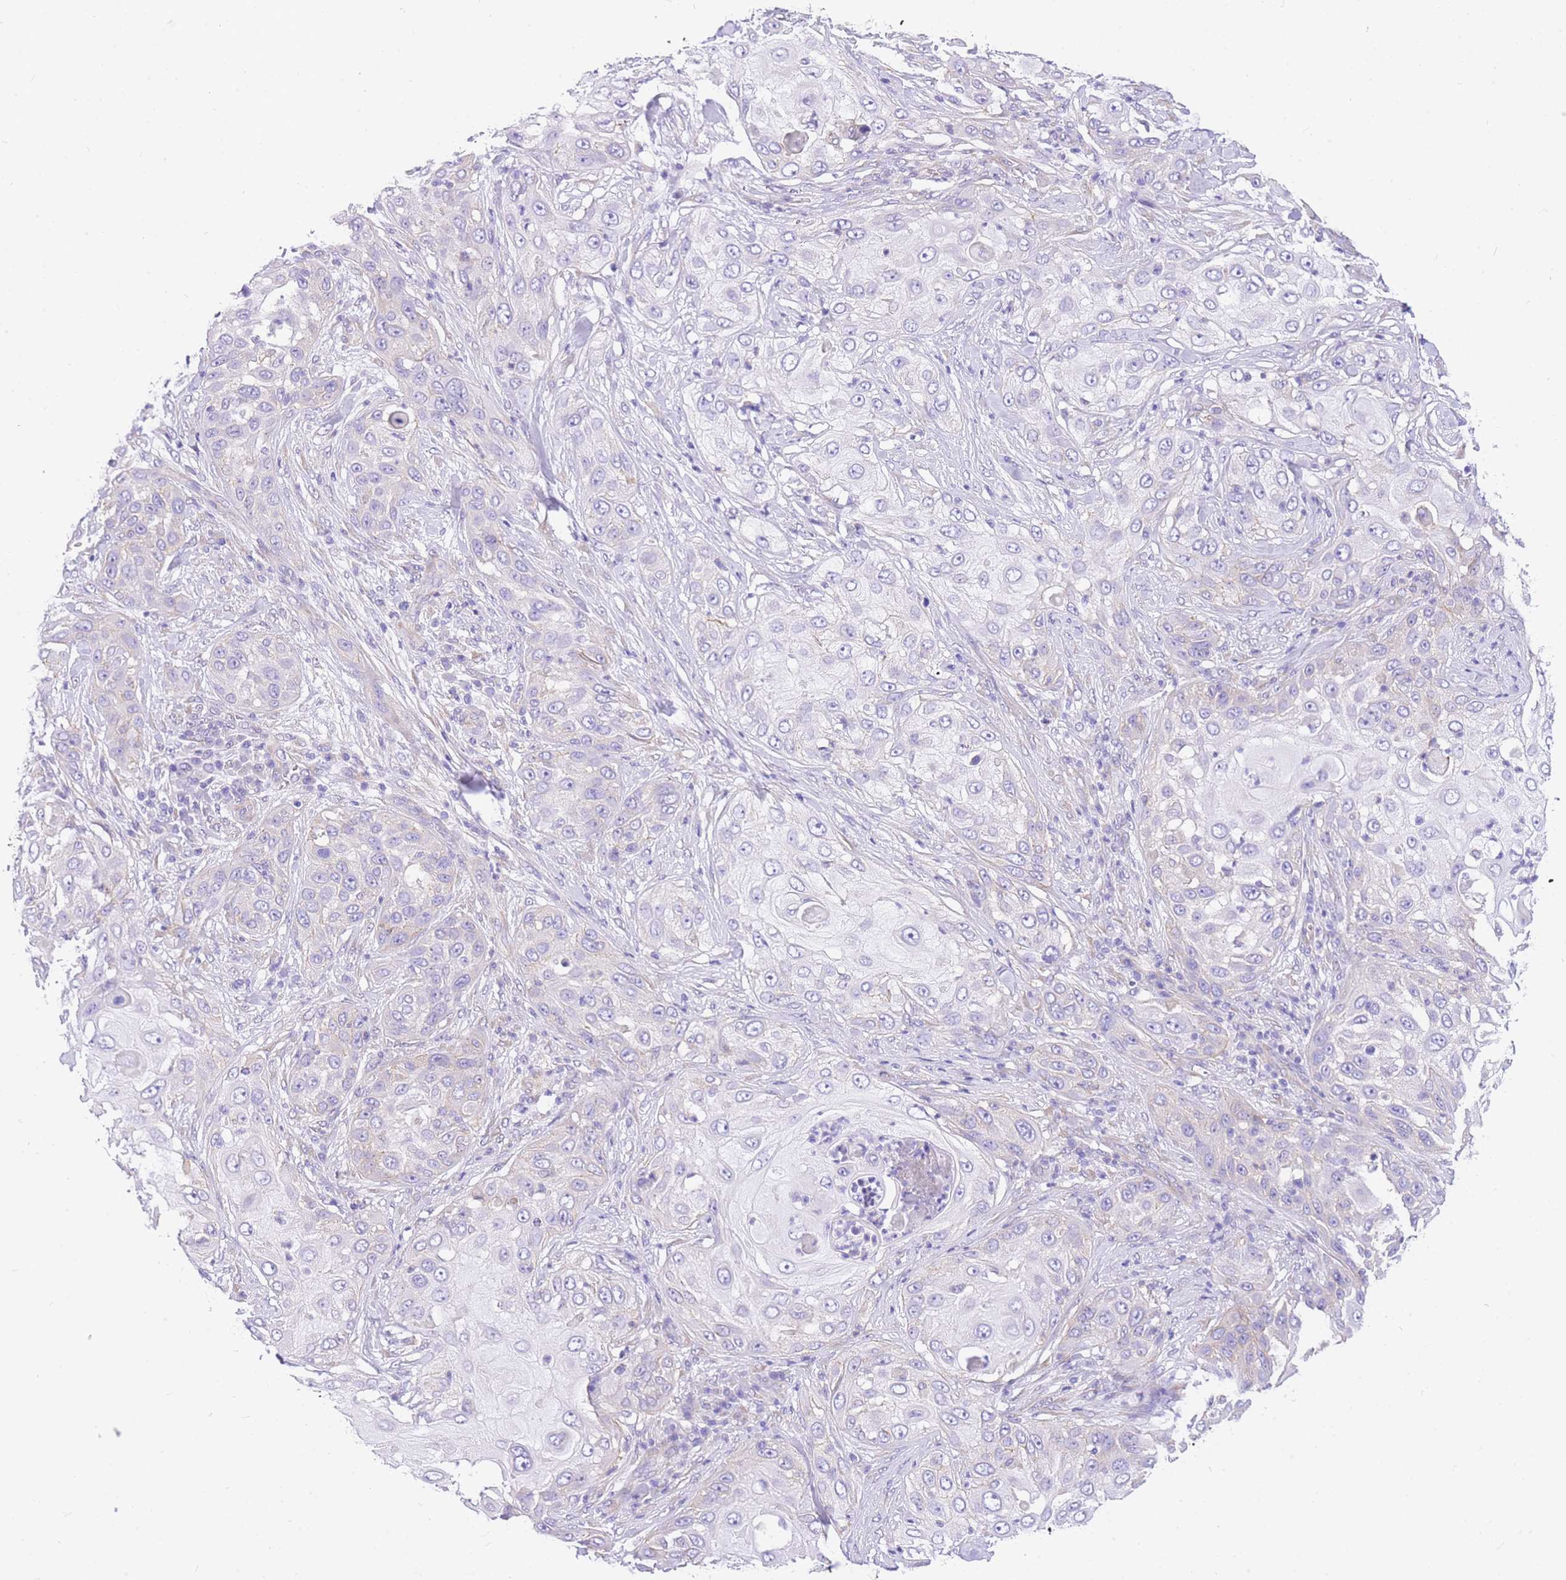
{"staining": {"intensity": "negative", "quantity": "none", "location": "none"}, "tissue": "skin cancer", "cell_type": "Tumor cells", "image_type": "cancer", "snomed": [{"axis": "morphology", "description": "Squamous cell carcinoma, NOS"}, {"axis": "topography", "description": "Skin"}], "caption": "Tumor cells are negative for brown protein staining in skin squamous cell carcinoma.", "gene": "SRSF12", "patient": {"sex": "female", "age": 44}}